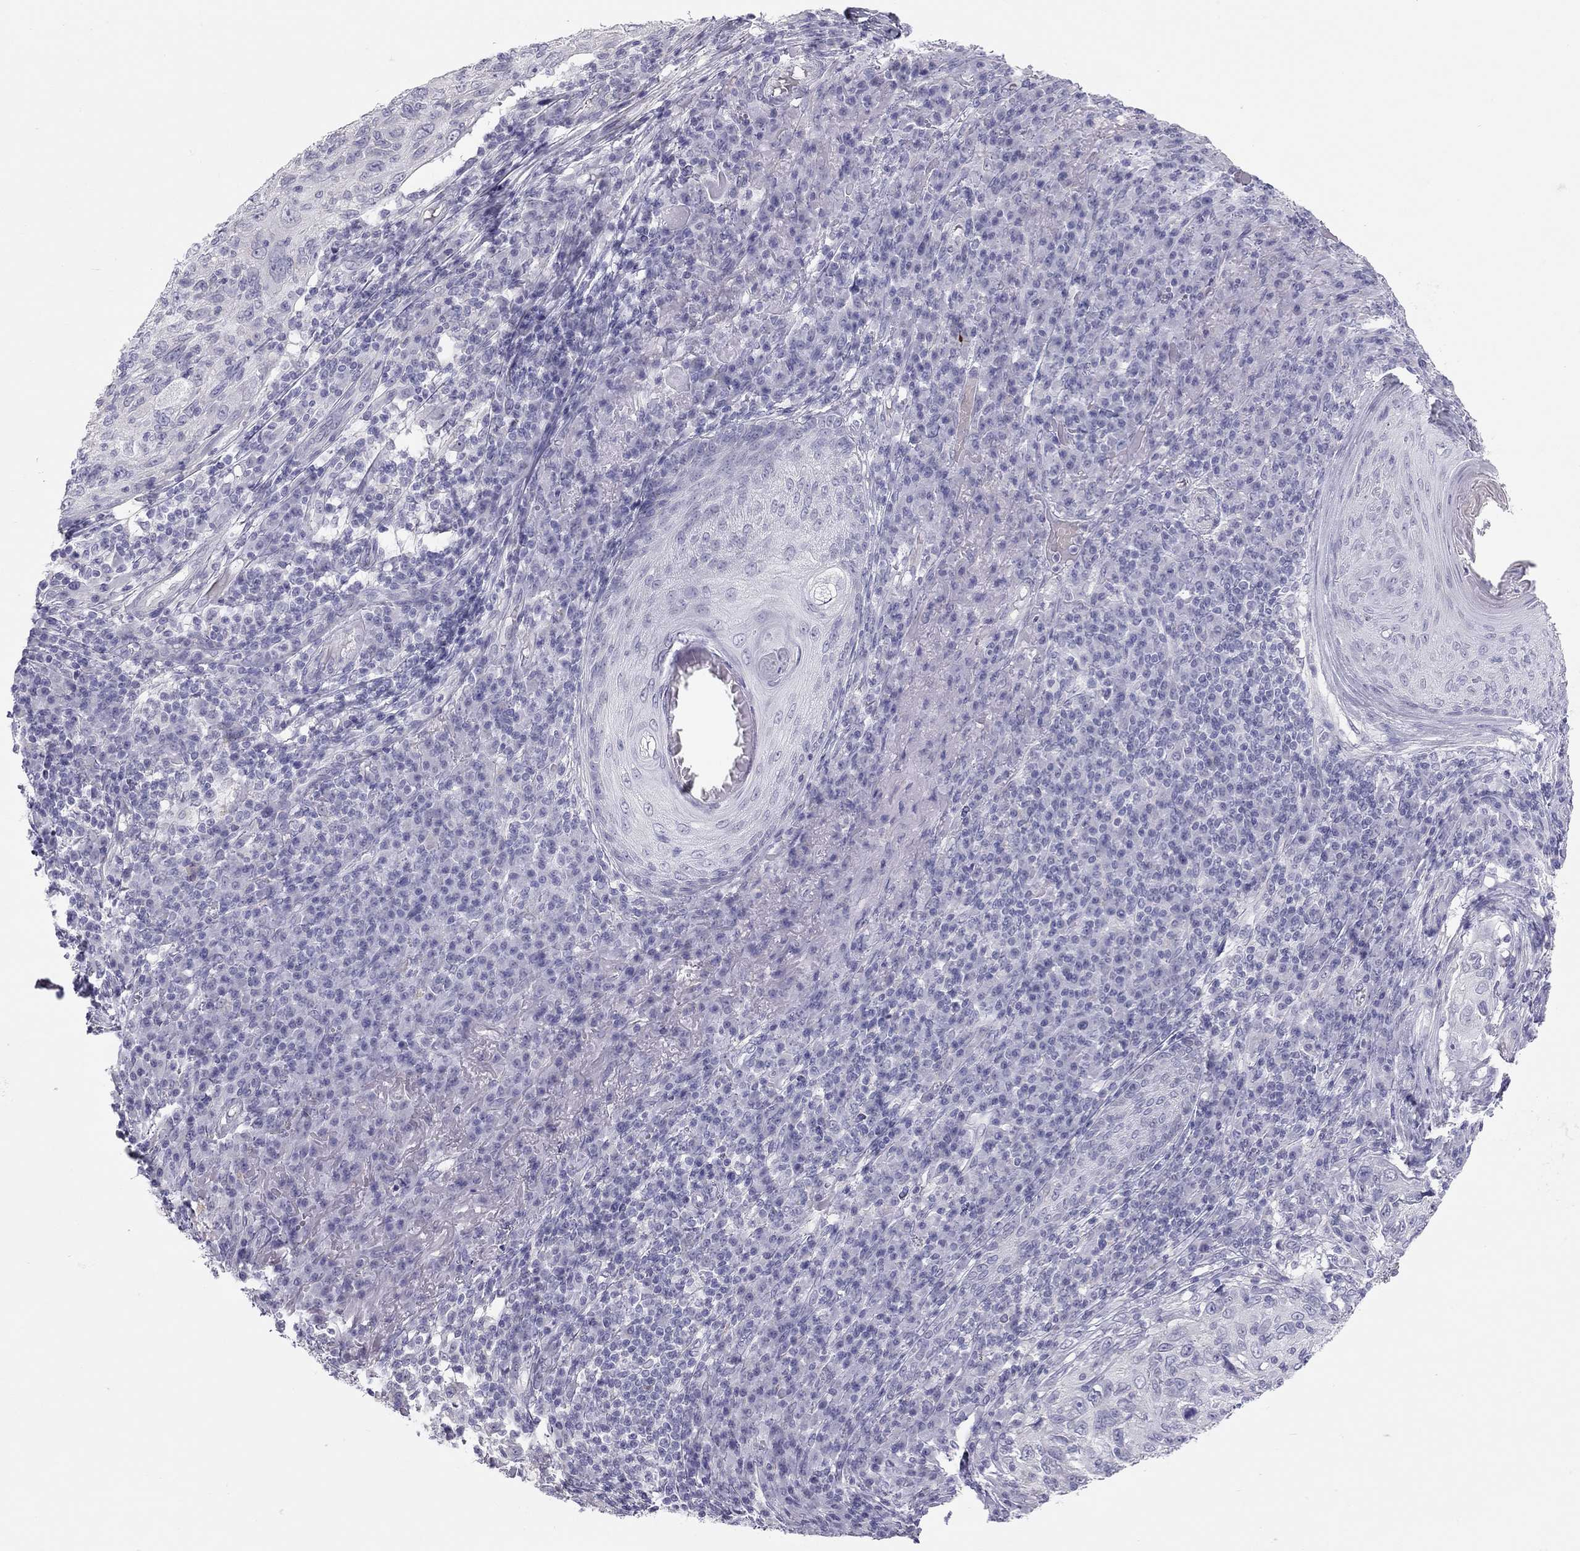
{"staining": {"intensity": "negative", "quantity": "none", "location": "none"}, "tissue": "skin cancer", "cell_type": "Tumor cells", "image_type": "cancer", "snomed": [{"axis": "morphology", "description": "Squamous cell carcinoma, NOS"}, {"axis": "topography", "description": "Skin"}], "caption": "Tumor cells show no significant protein positivity in skin cancer (squamous cell carcinoma). Nuclei are stained in blue.", "gene": "SPATA12", "patient": {"sex": "male", "age": 92}}